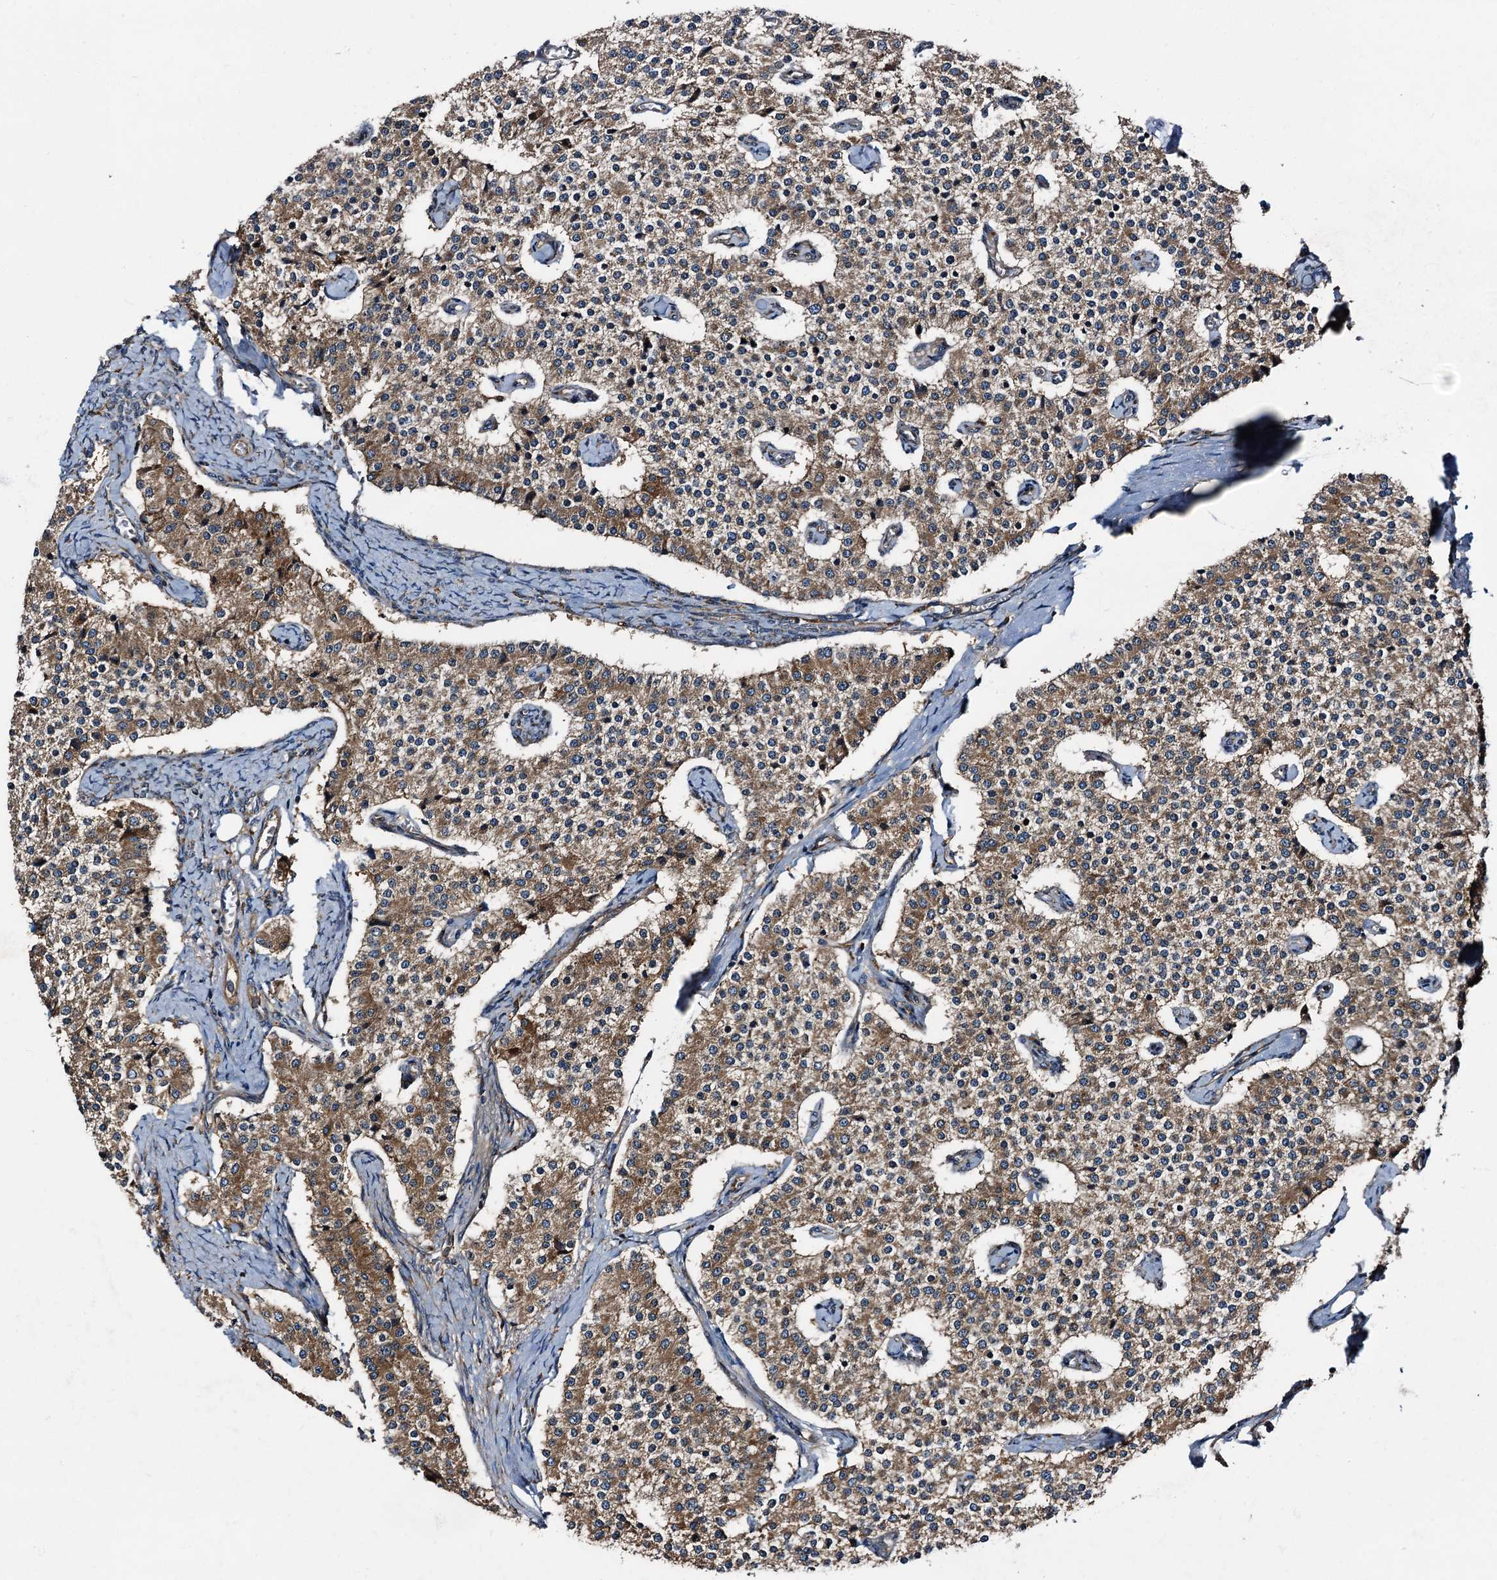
{"staining": {"intensity": "moderate", "quantity": ">75%", "location": "cytoplasmic/membranous"}, "tissue": "carcinoid", "cell_type": "Tumor cells", "image_type": "cancer", "snomed": [{"axis": "morphology", "description": "Carcinoid, malignant, NOS"}, {"axis": "topography", "description": "Colon"}], "caption": "This image reveals carcinoid stained with immunohistochemistry to label a protein in brown. The cytoplasmic/membranous of tumor cells show moderate positivity for the protein. Nuclei are counter-stained blue.", "gene": "PEX5", "patient": {"sex": "female", "age": 52}}